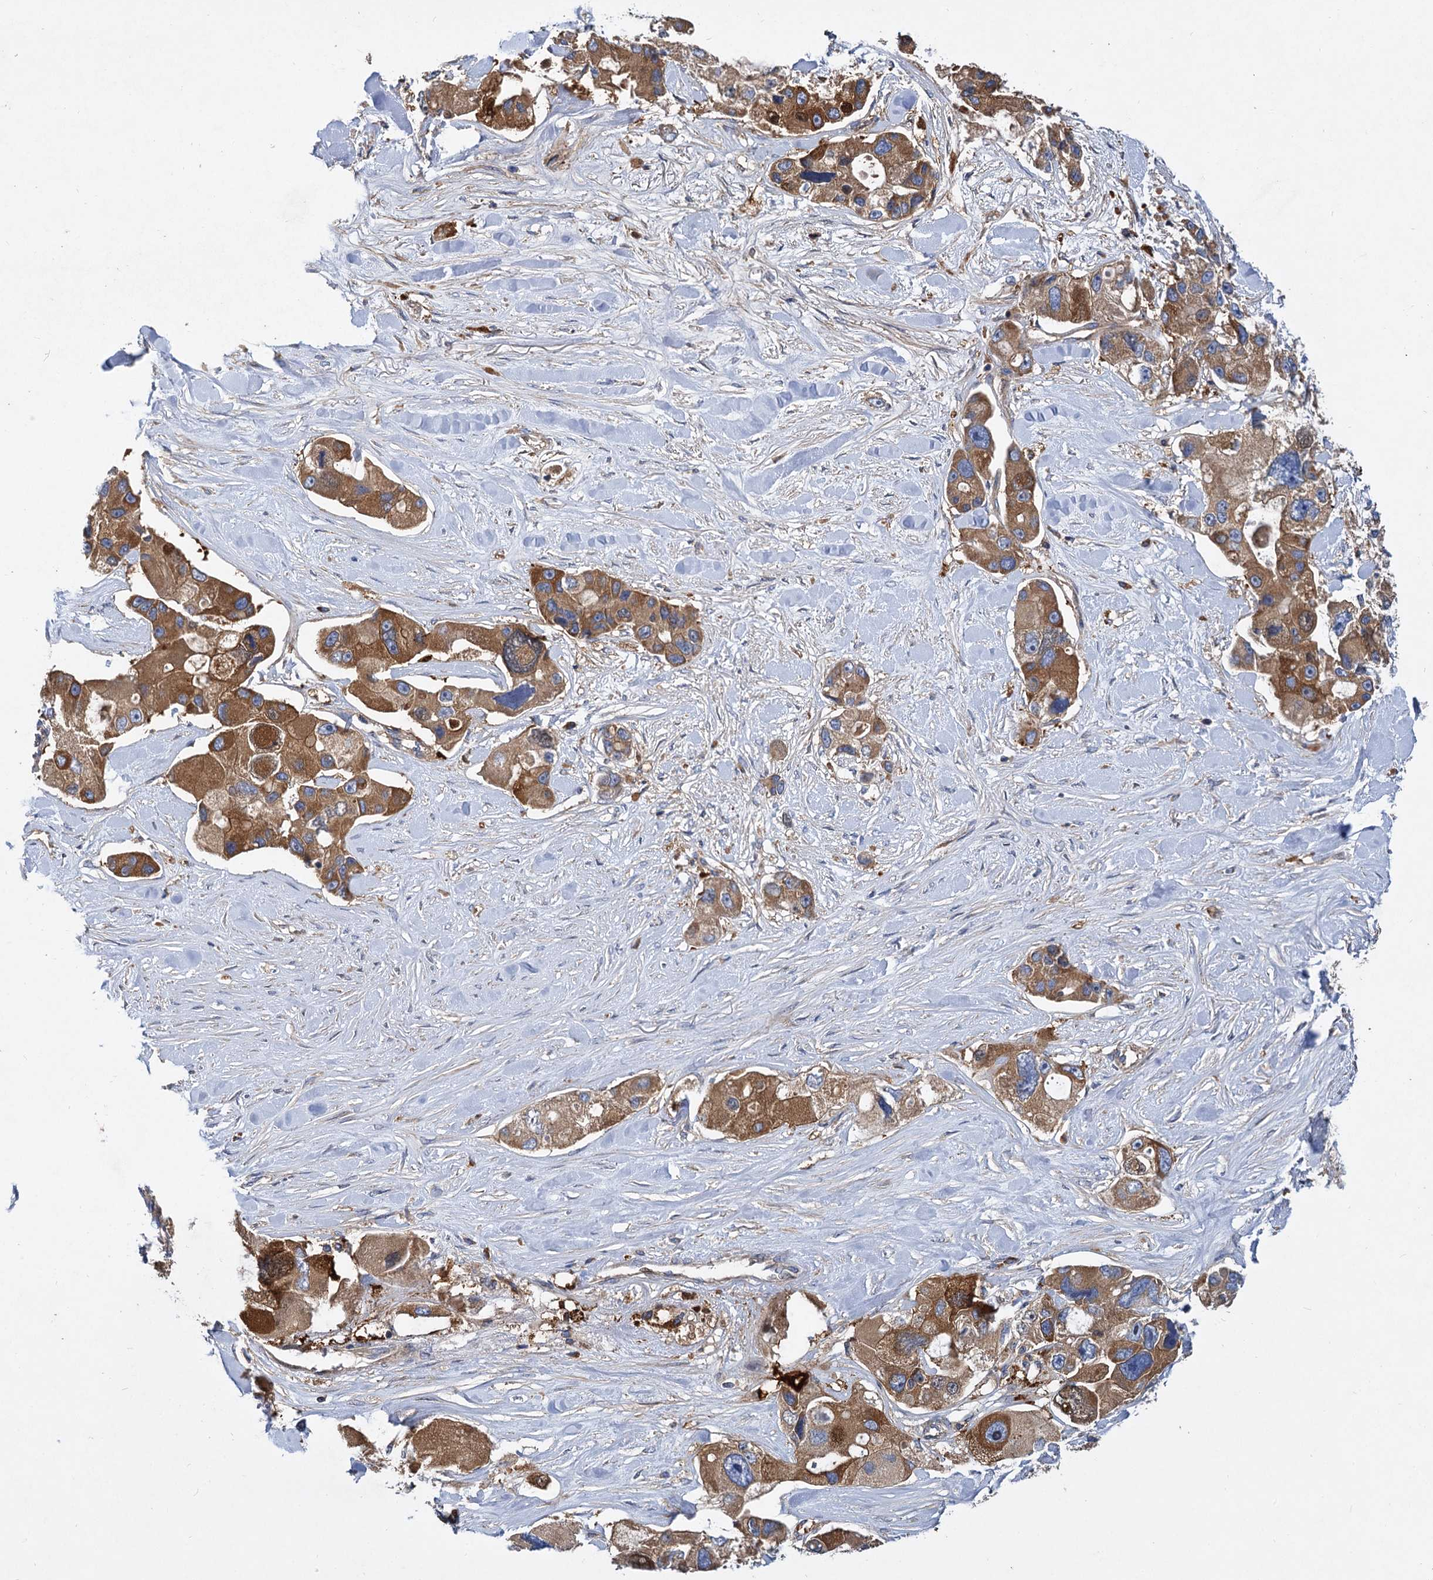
{"staining": {"intensity": "strong", "quantity": ">75%", "location": "cytoplasmic/membranous"}, "tissue": "lung cancer", "cell_type": "Tumor cells", "image_type": "cancer", "snomed": [{"axis": "morphology", "description": "Adenocarcinoma, NOS"}, {"axis": "topography", "description": "Lung"}], "caption": "Lung cancer (adenocarcinoma) stained with DAB (3,3'-diaminobenzidine) IHC shows high levels of strong cytoplasmic/membranous expression in about >75% of tumor cells.", "gene": "ALKBH7", "patient": {"sex": "female", "age": 54}}